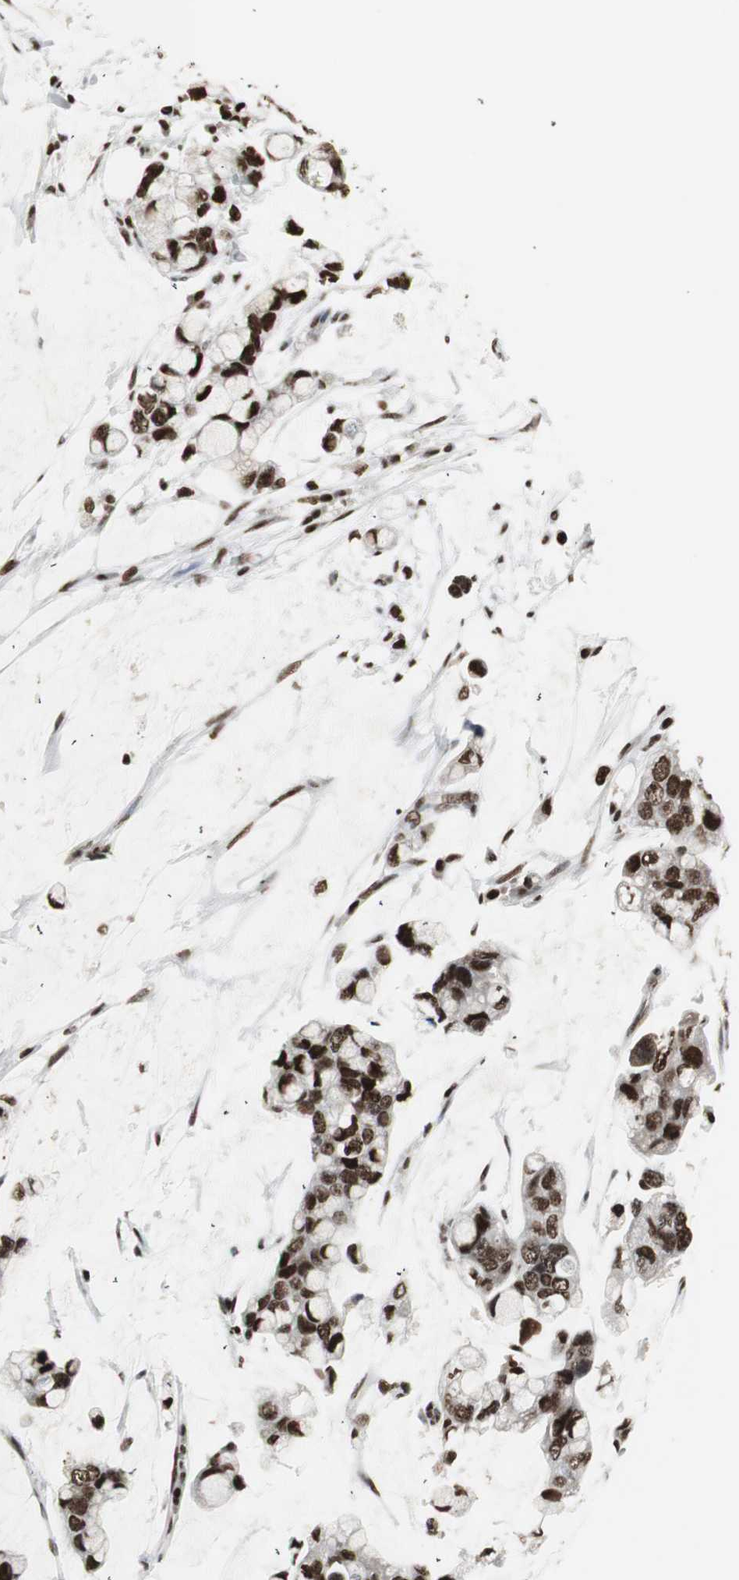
{"staining": {"intensity": "strong", "quantity": ">75%", "location": "nuclear"}, "tissue": "stomach cancer", "cell_type": "Tumor cells", "image_type": "cancer", "snomed": [{"axis": "morphology", "description": "Adenocarcinoma, NOS"}, {"axis": "topography", "description": "Stomach, lower"}], "caption": "Protein staining of stomach cancer tissue displays strong nuclear staining in approximately >75% of tumor cells.", "gene": "PARN", "patient": {"sex": "male", "age": 84}}